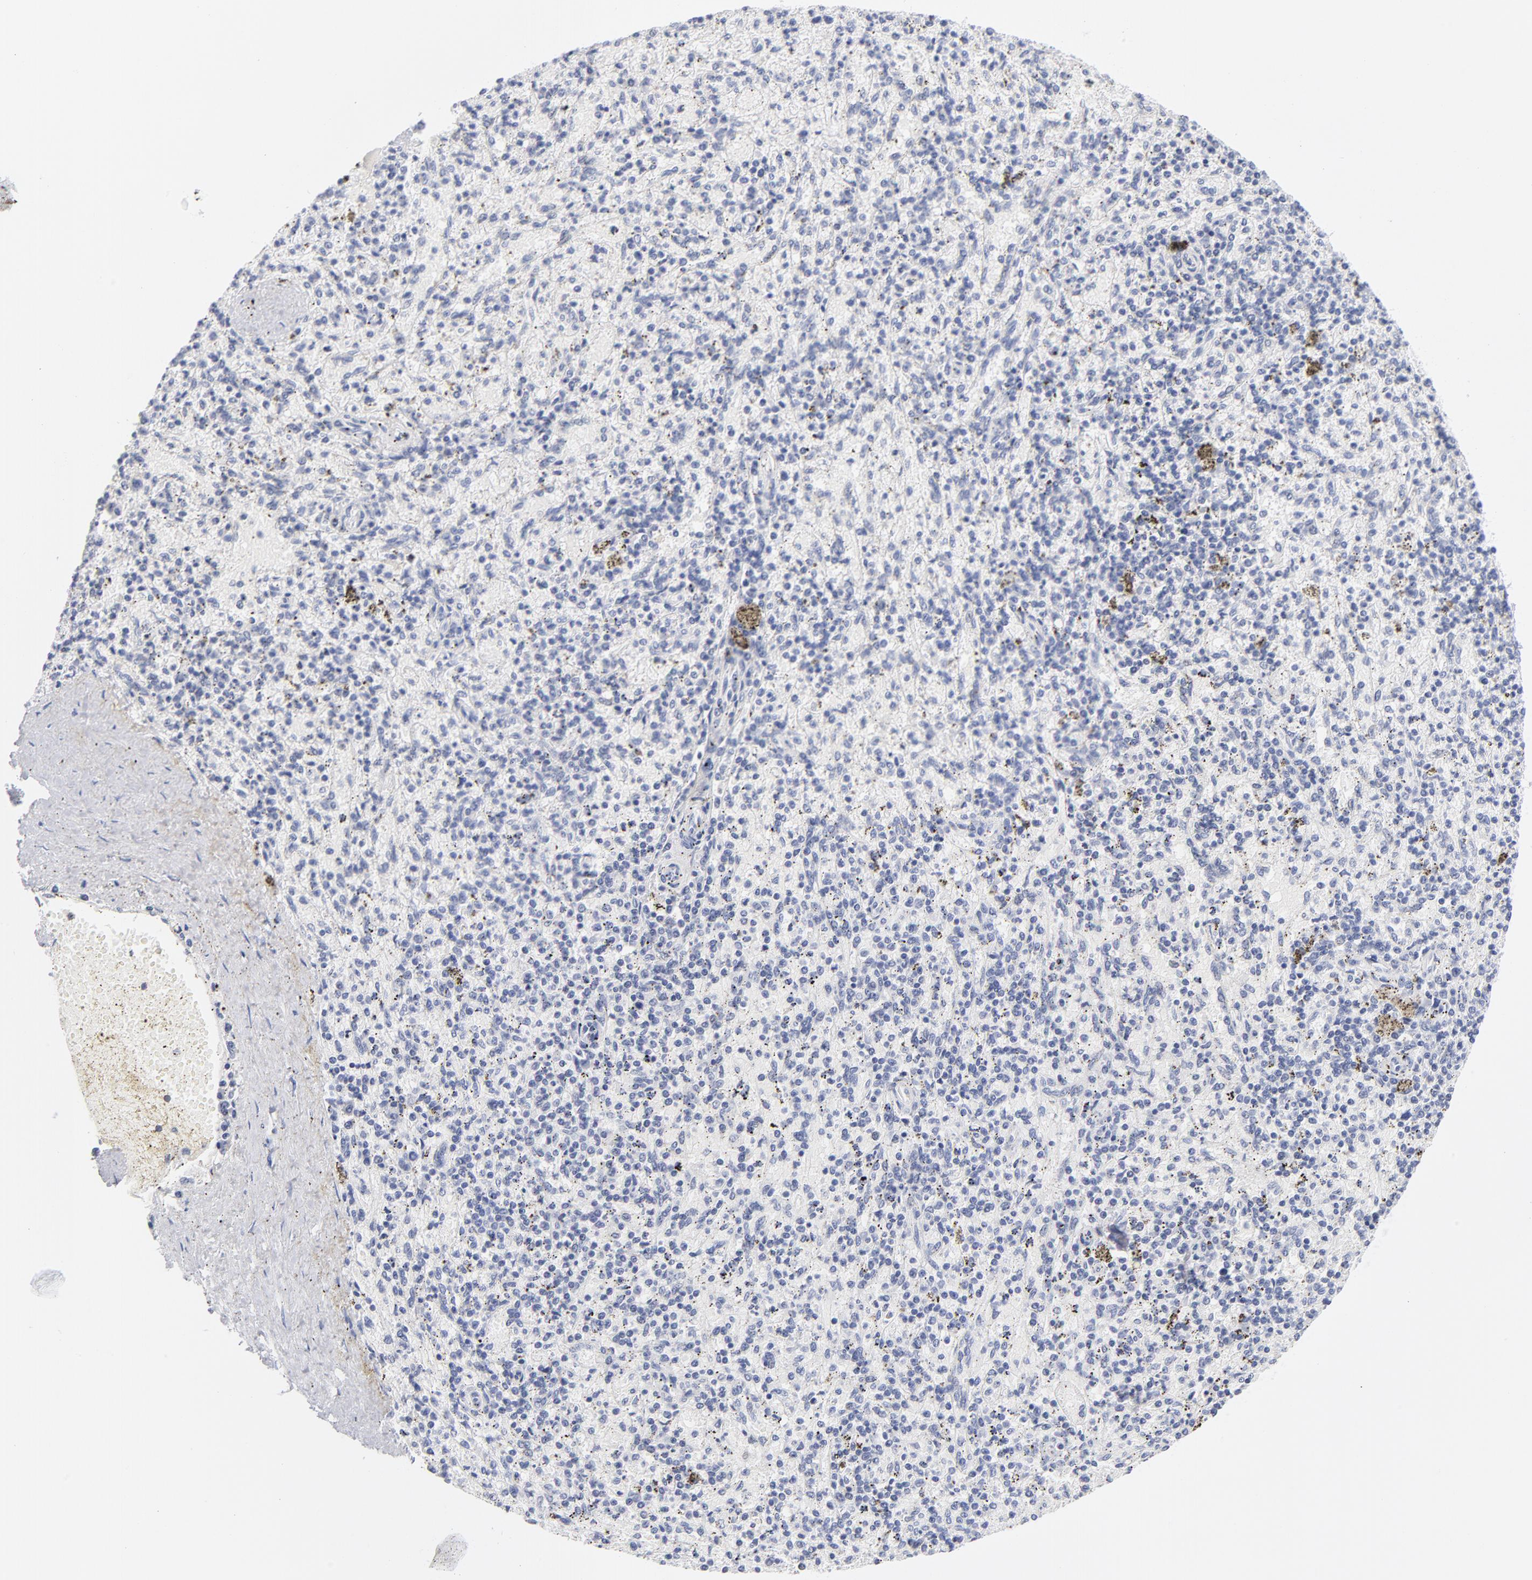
{"staining": {"intensity": "weak", "quantity": "<25%", "location": "cytoplasmic/membranous"}, "tissue": "spleen", "cell_type": "Cells in red pulp", "image_type": "normal", "snomed": [{"axis": "morphology", "description": "Normal tissue, NOS"}, {"axis": "topography", "description": "Spleen"}], "caption": "Spleen stained for a protein using immunohistochemistry shows no expression cells in red pulp.", "gene": "KHNYN", "patient": {"sex": "female", "age": 43}}